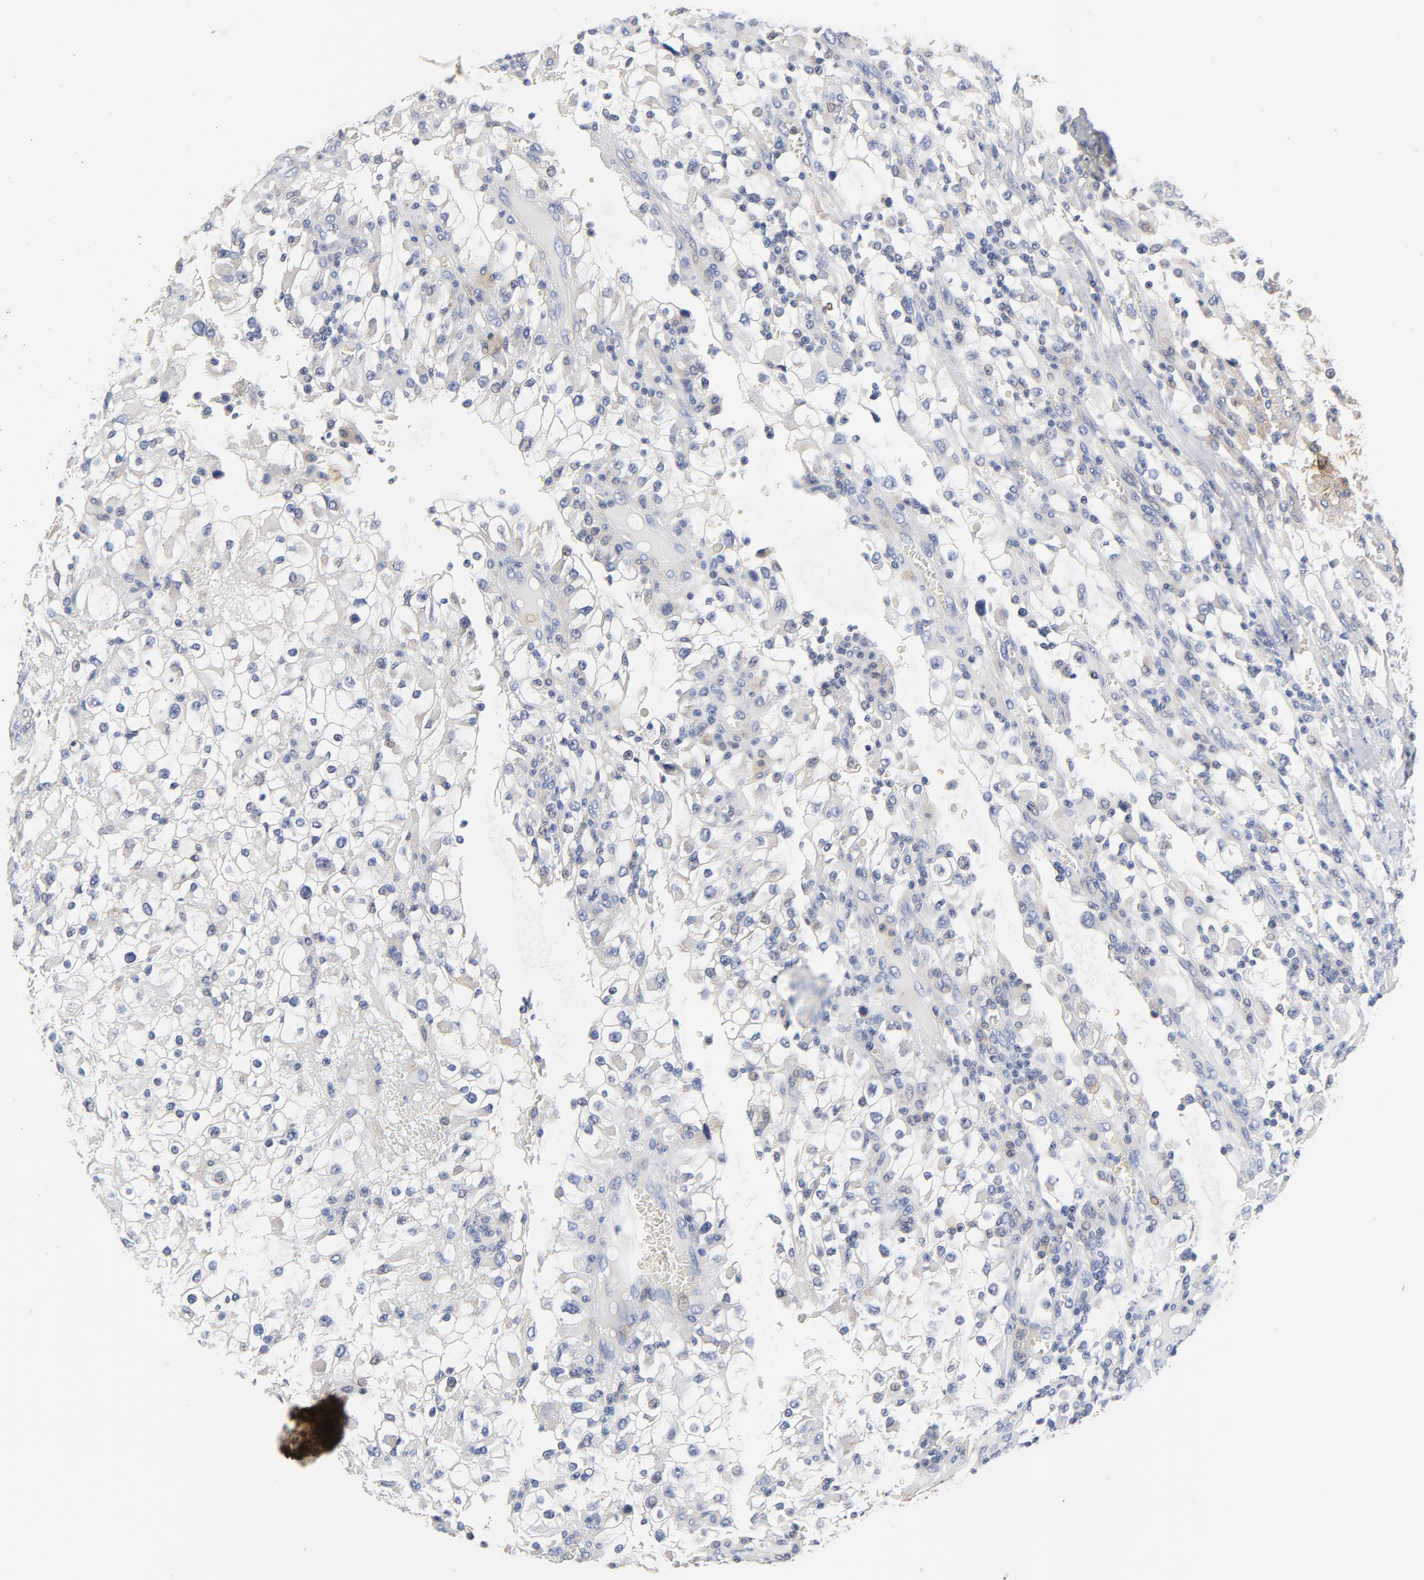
{"staining": {"intensity": "negative", "quantity": "none", "location": "none"}, "tissue": "renal cancer", "cell_type": "Tumor cells", "image_type": "cancer", "snomed": [{"axis": "morphology", "description": "Adenocarcinoma, NOS"}, {"axis": "topography", "description": "Kidney"}], "caption": "Renal cancer (adenocarcinoma) was stained to show a protein in brown. There is no significant expression in tumor cells.", "gene": "VAV2", "patient": {"sex": "female", "age": 52}}